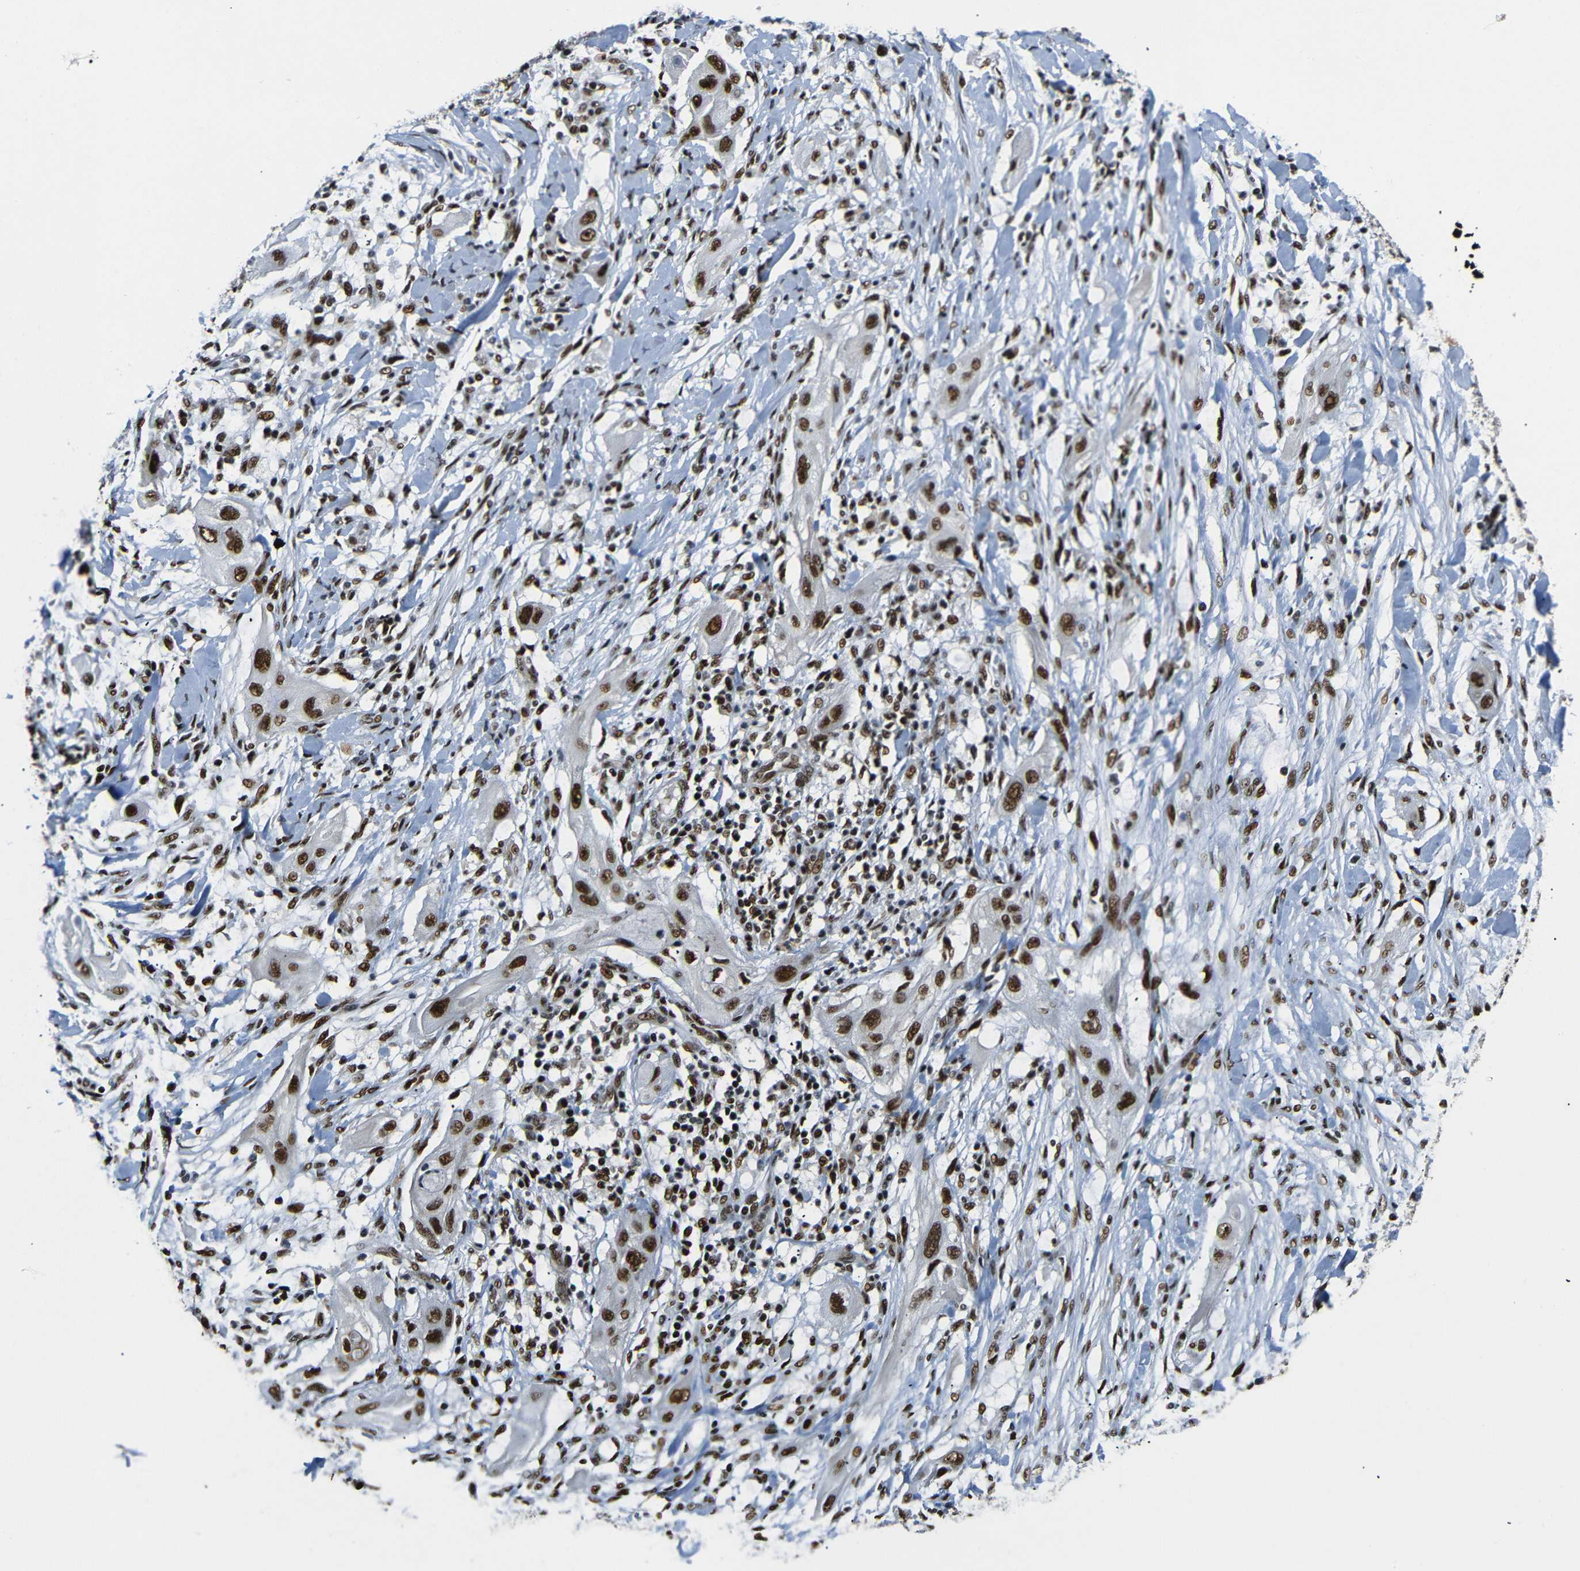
{"staining": {"intensity": "strong", "quantity": ">75%", "location": "nuclear"}, "tissue": "lung cancer", "cell_type": "Tumor cells", "image_type": "cancer", "snomed": [{"axis": "morphology", "description": "Squamous cell carcinoma, NOS"}, {"axis": "topography", "description": "Lung"}], "caption": "DAB (3,3'-diaminobenzidine) immunohistochemical staining of lung cancer (squamous cell carcinoma) displays strong nuclear protein expression in approximately >75% of tumor cells.", "gene": "SETDB2", "patient": {"sex": "female", "age": 47}}